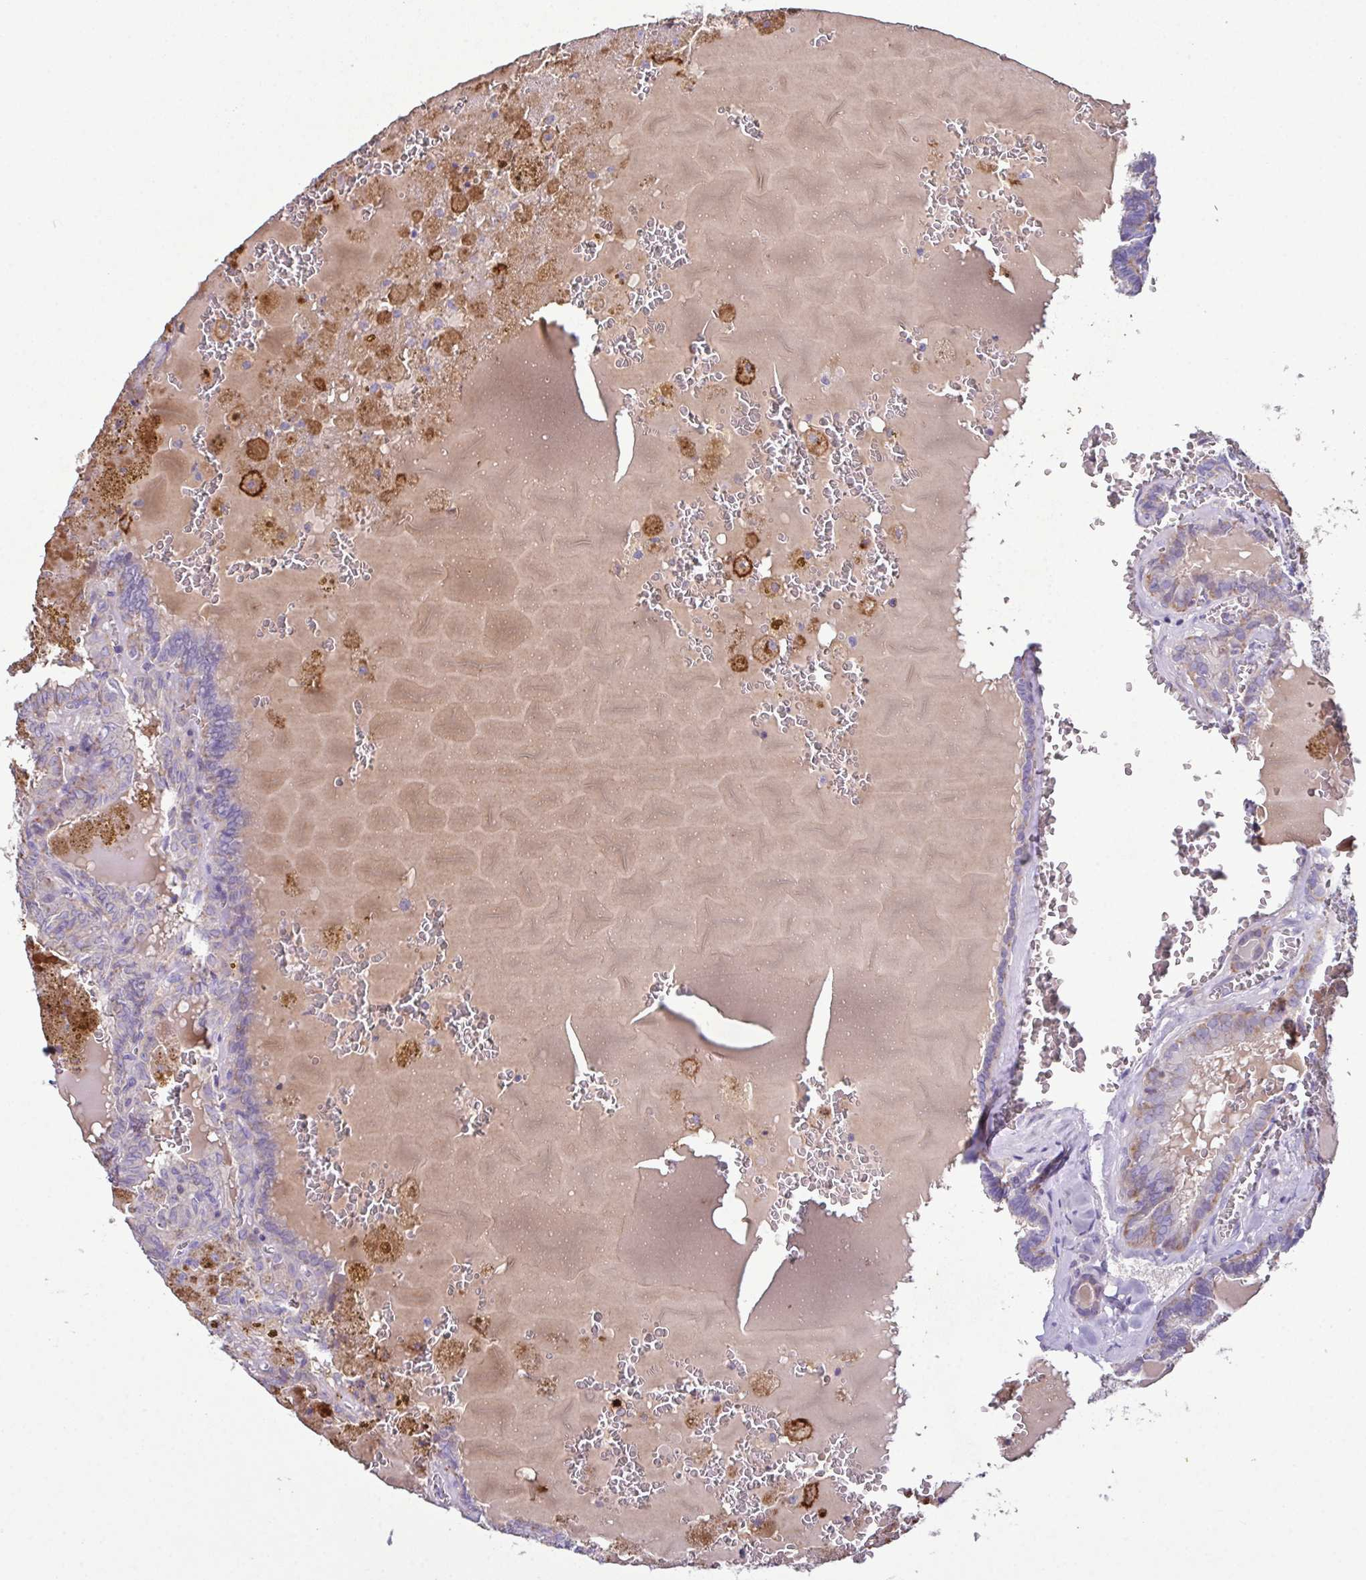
{"staining": {"intensity": "negative", "quantity": "none", "location": "none"}, "tissue": "thyroid cancer", "cell_type": "Tumor cells", "image_type": "cancer", "snomed": [{"axis": "morphology", "description": "Papillary adenocarcinoma, NOS"}, {"axis": "topography", "description": "Thyroid gland"}], "caption": "IHC micrograph of neoplastic tissue: thyroid cancer (papillary adenocarcinoma) stained with DAB shows no significant protein positivity in tumor cells. (DAB (3,3'-diaminobenzidine) immunohistochemistry (IHC) with hematoxylin counter stain).", "gene": "MARCO", "patient": {"sex": "female", "age": 39}}